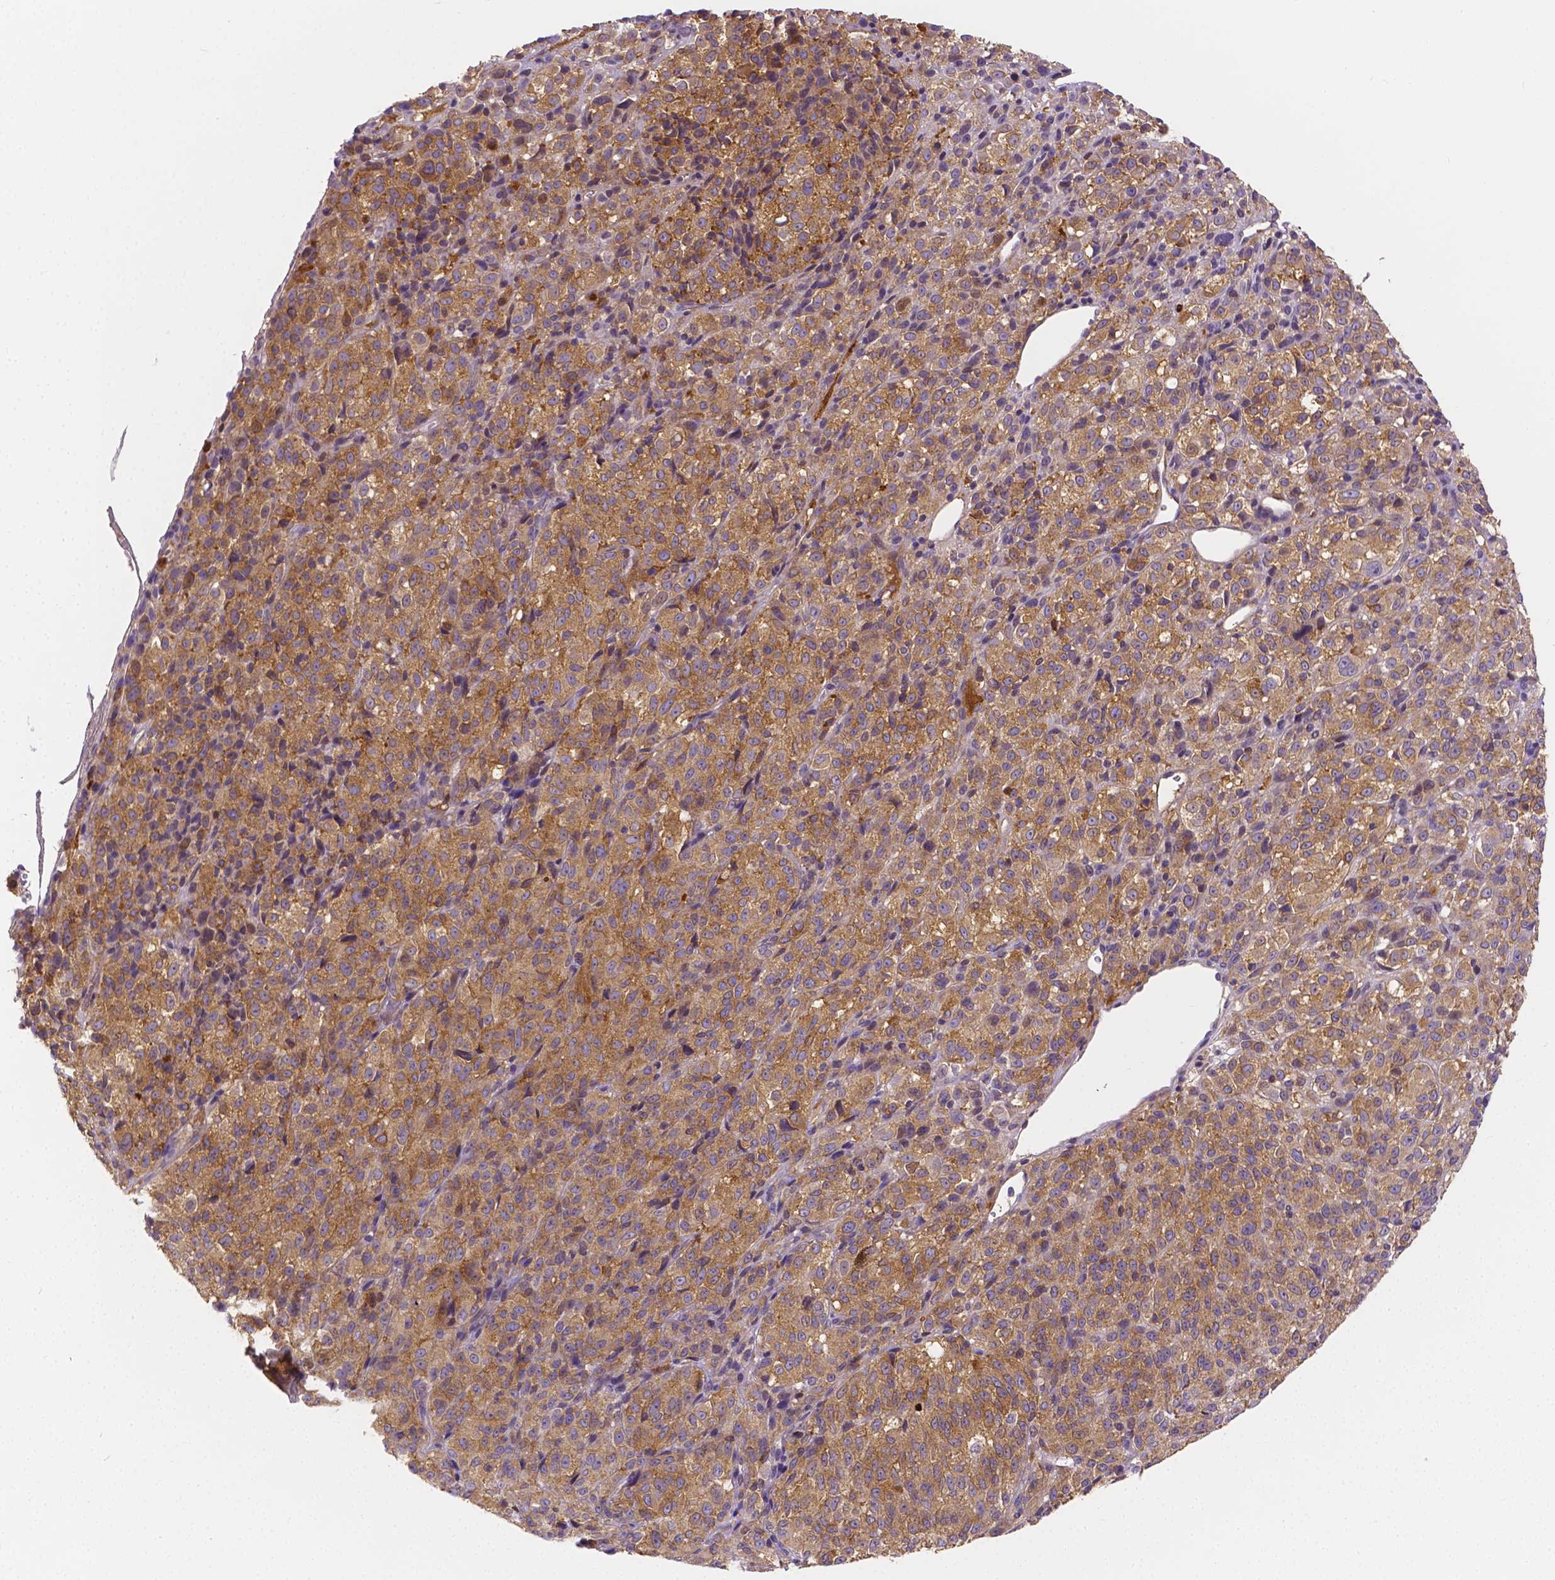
{"staining": {"intensity": "weak", "quantity": ">75%", "location": "cytoplasmic/membranous"}, "tissue": "melanoma", "cell_type": "Tumor cells", "image_type": "cancer", "snomed": [{"axis": "morphology", "description": "Malignant melanoma, Metastatic site"}, {"axis": "topography", "description": "Brain"}], "caption": "Immunohistochemical staining of malignant melanoma (metastatic site) reveals weak cytoplasmic/membranous protein expression in approximately >75% of tumor cells.", "gene": "ZNRD2", "patient": {"sex": "female", "age": 56}}